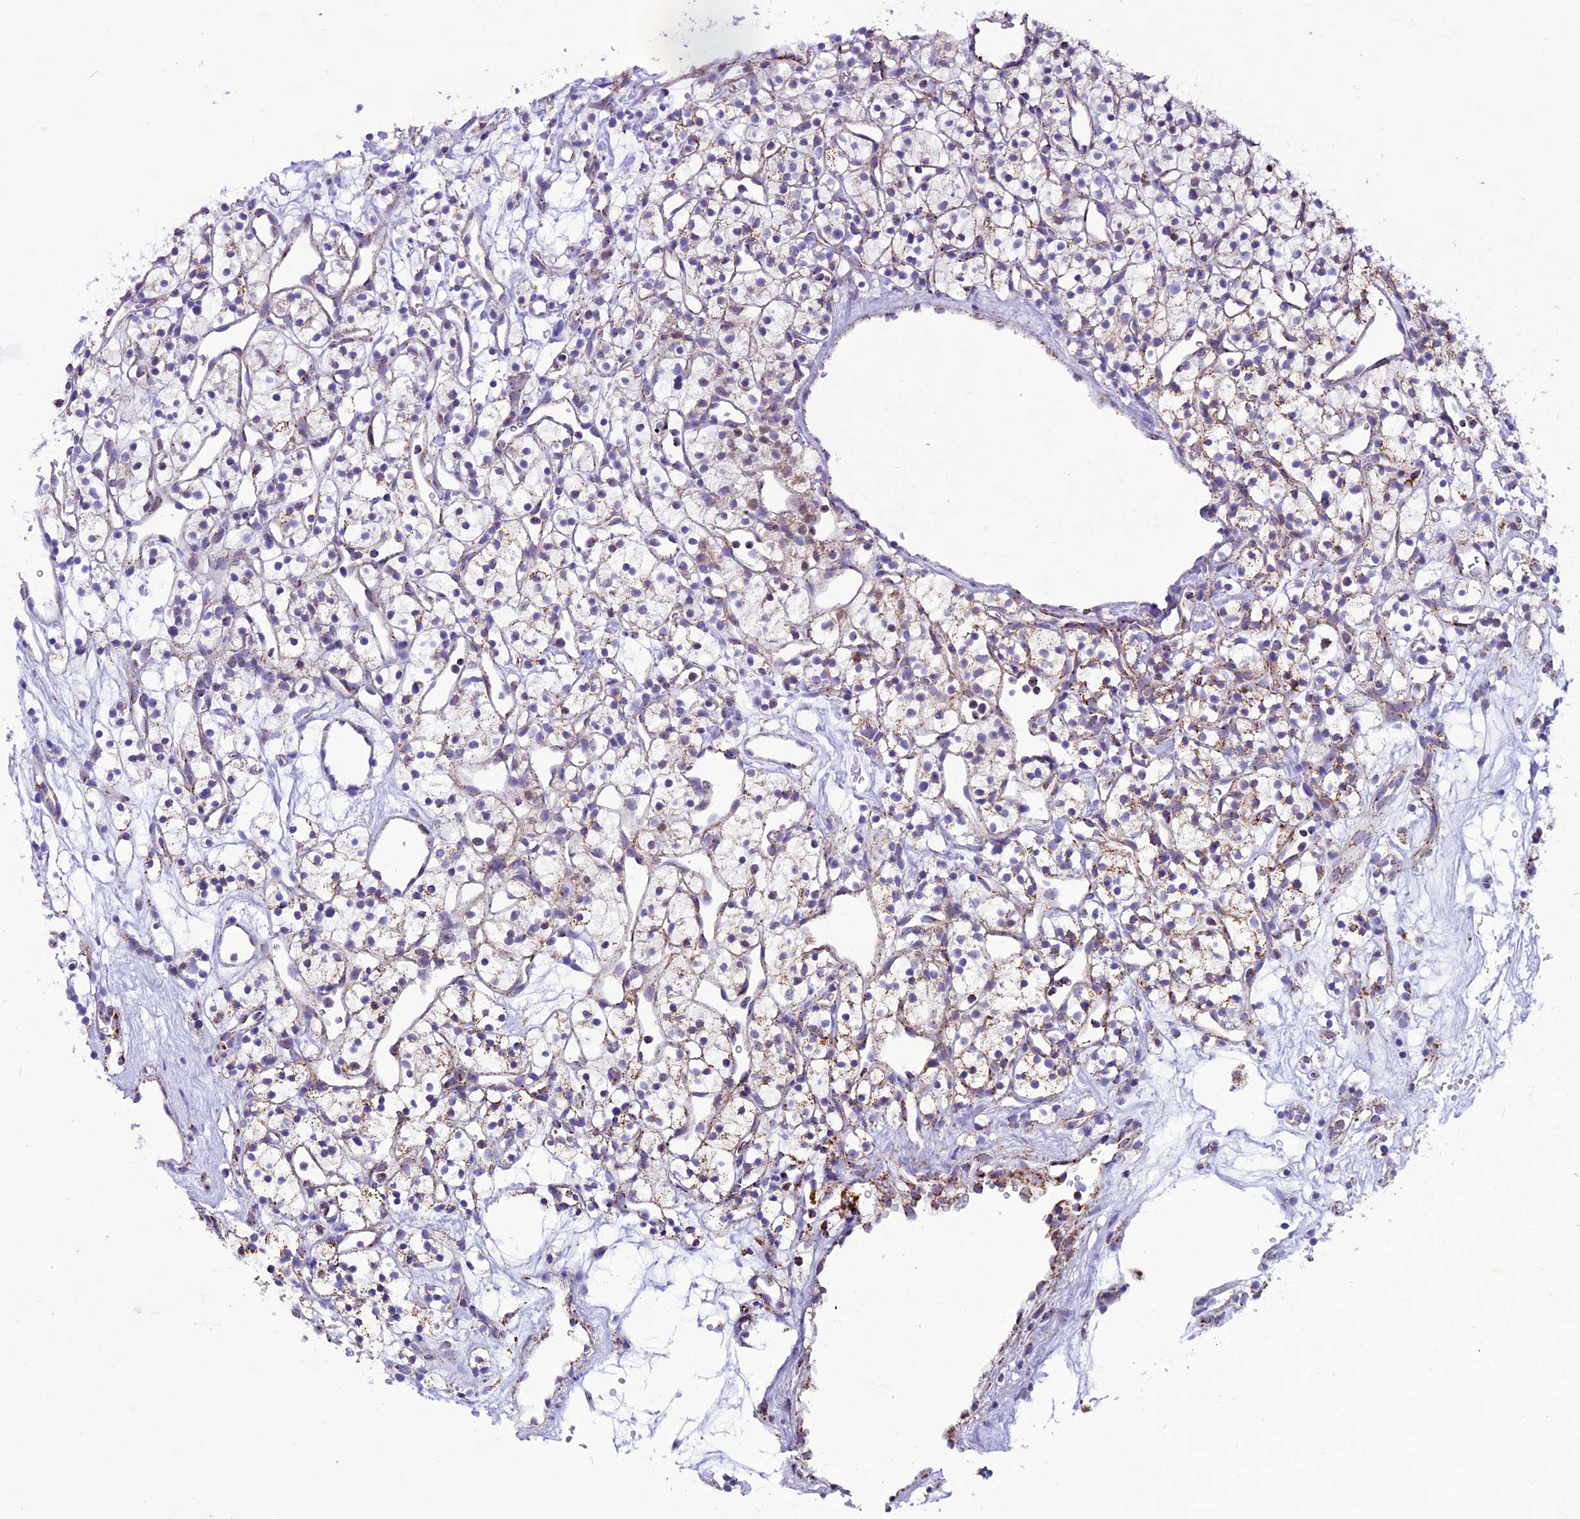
{"staining": {"intensity": "negative", "quantity": "none", "location": "none"}, "tissue": "renal cancer", "cell_type": "Tumor cells", "image_type": "cancer", "snomed": [{"axis": "morphology", "description": "Adenocarcinoma, NOS"}, {"axis": "topography", "description": "Kidney"}], "caption": "An immunohistochemistry (IHC) histopathology image of renal adenocarcinoma is shown. There is no staining in tumor cells of renal adenocarcinoma.", "gene": "ICA1L", "patient": {"sex": "female", "age": 57}}